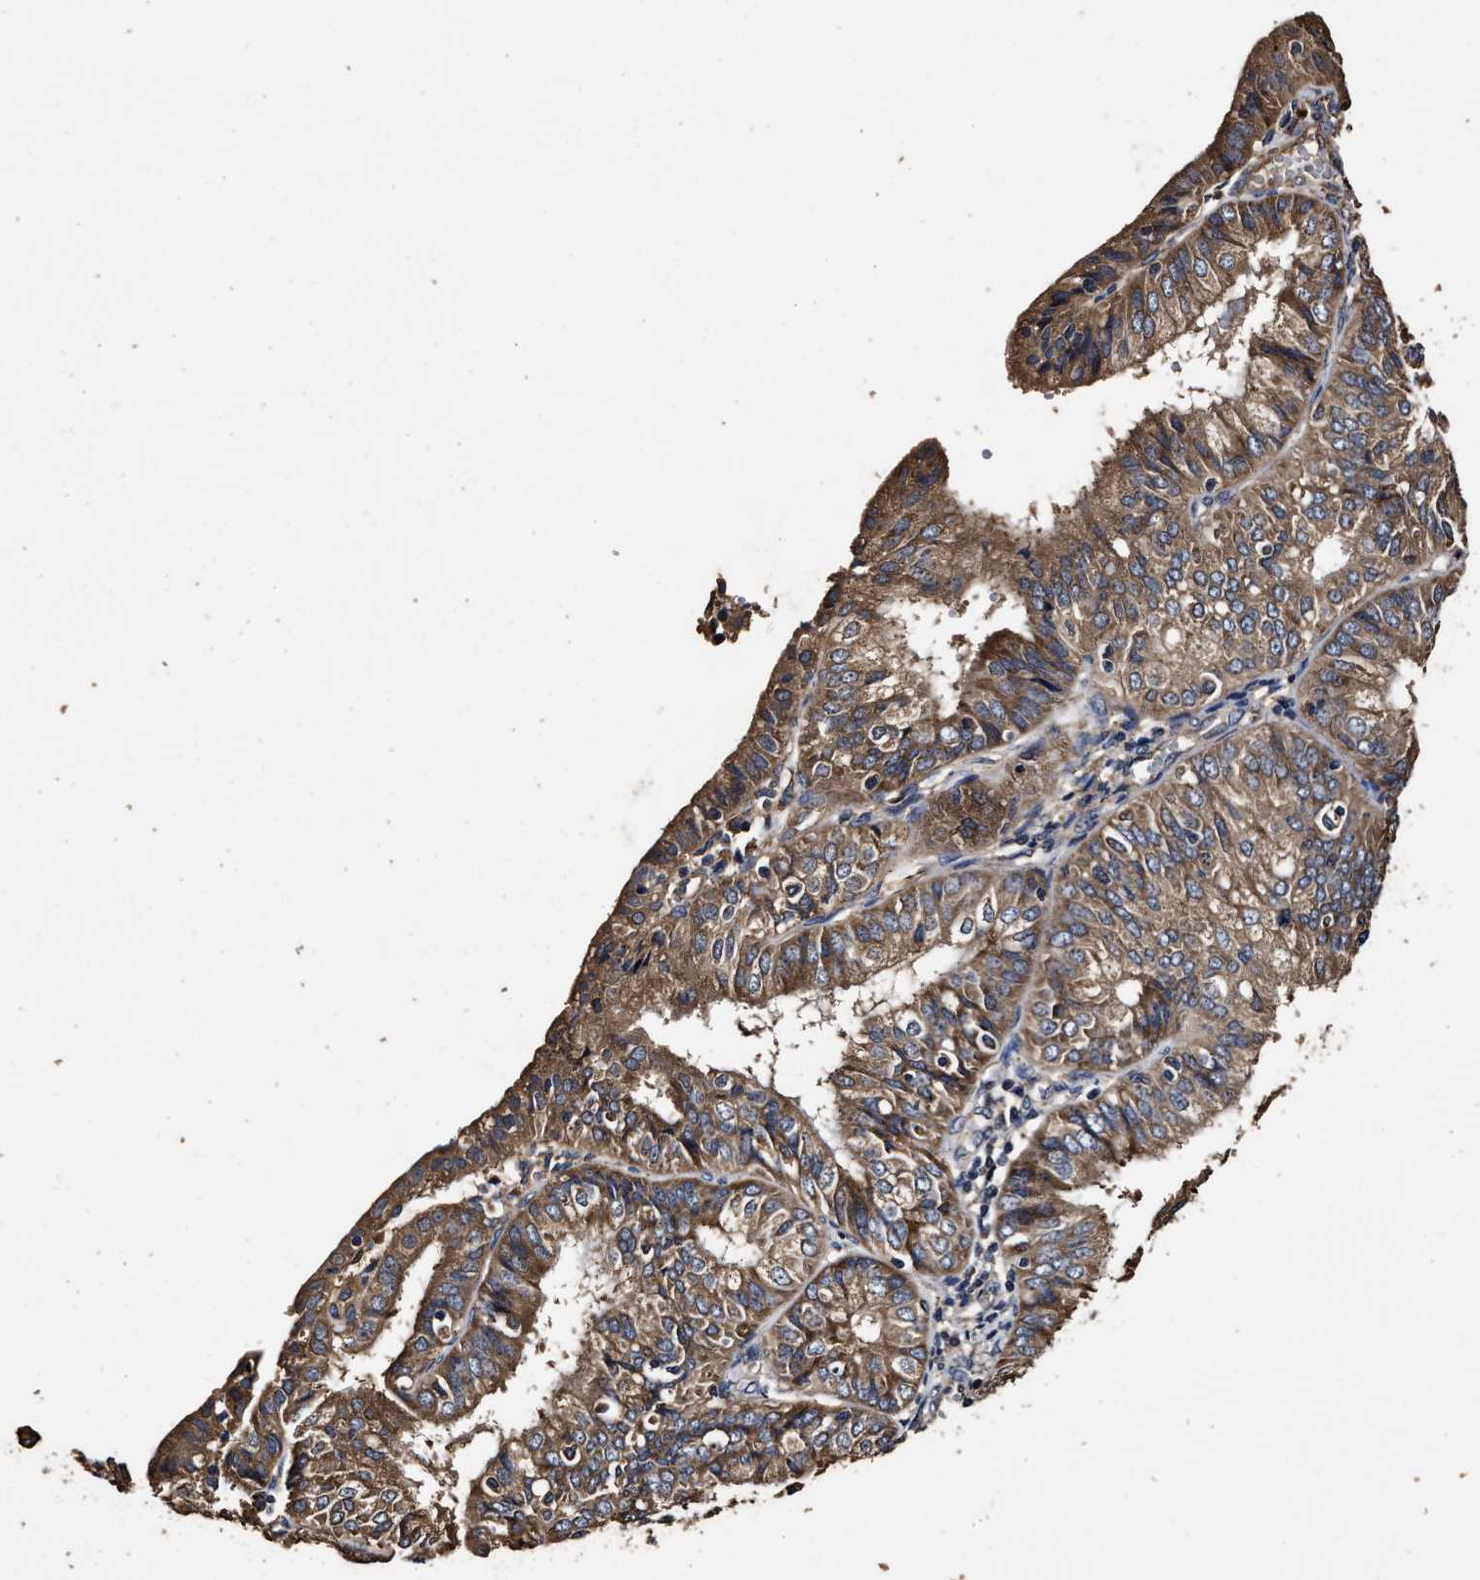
{"staining": {"intensity": "moderate", "quantity": ">75%", "location": "cytoplasmic/membranous"}, "tissue": "endometrial cancer", "cell_type": "Tumor cells", "image_type": "cancer", "snomed": [{"axis": "morphology", "description": "Adenocarcinoma, NOS"}, {"axis": "topography", "description": "Endometrium"}], "caption": "Immunohistochemistry (IHC) of human endometrial cancer (adenocarcinoma) shows medium levels of moderate cytoplasmic/membranous positivity in approximately >75% of tumor cells.", "gene": "PPM1K", "patient": {"sex": "female", "age": 58}}